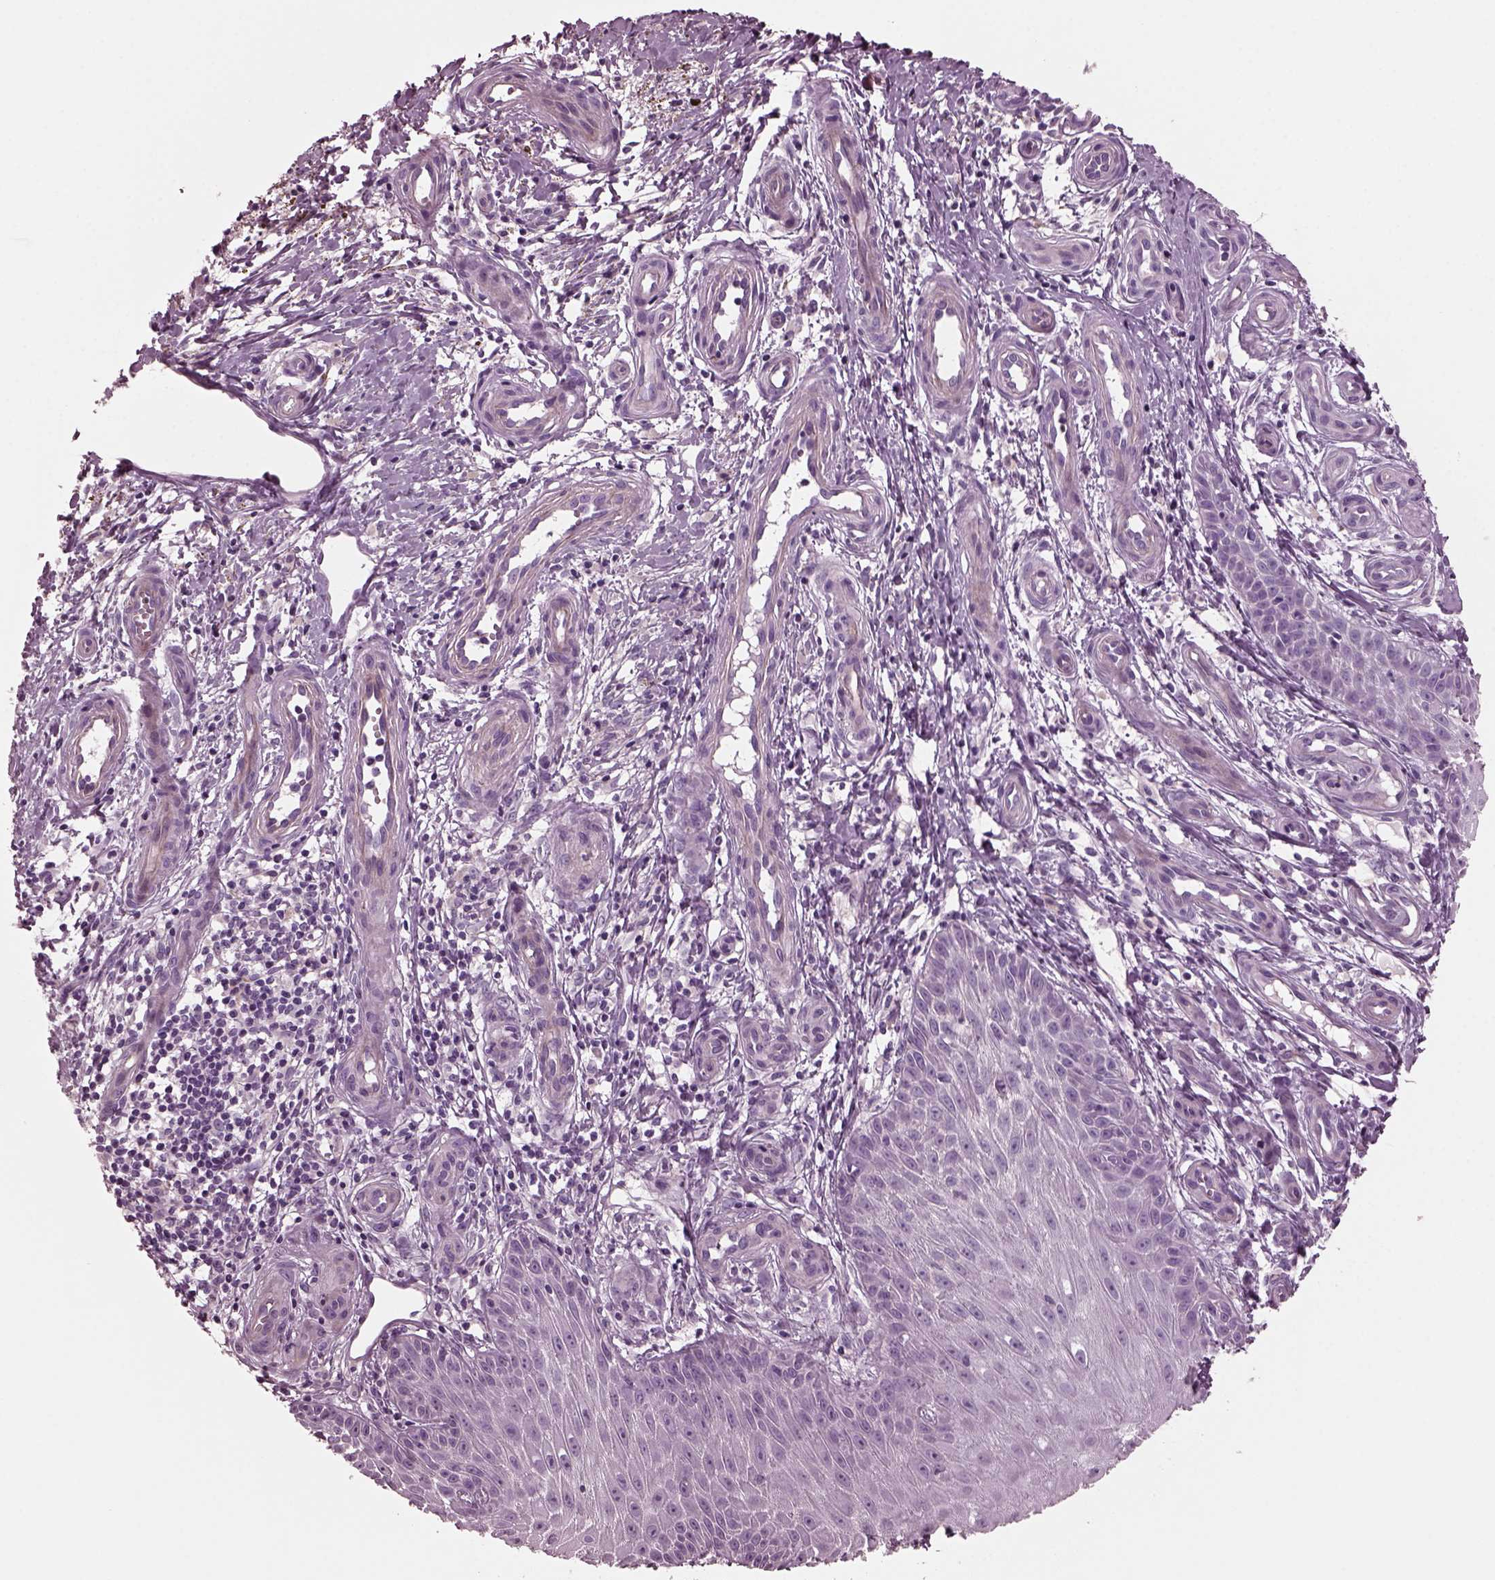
{"staining": {"intensity": "negative", "quantity": "none", "location": "none"}, "tissue": "melanoma", "cell_type": "Tumor cells", "image_type": "cancer", "snomed": [{"axis": "morphology", "description": "Malignant melanoma, NOS"}, {"axis": "topography", "description": "Skin"}], "caption": "This is an IHC photomicrograph of human malignant melanoma. There is no positivity in tumor cells.", "gene": "GDF11", "patient": {"sex": "female", "age": 53}}